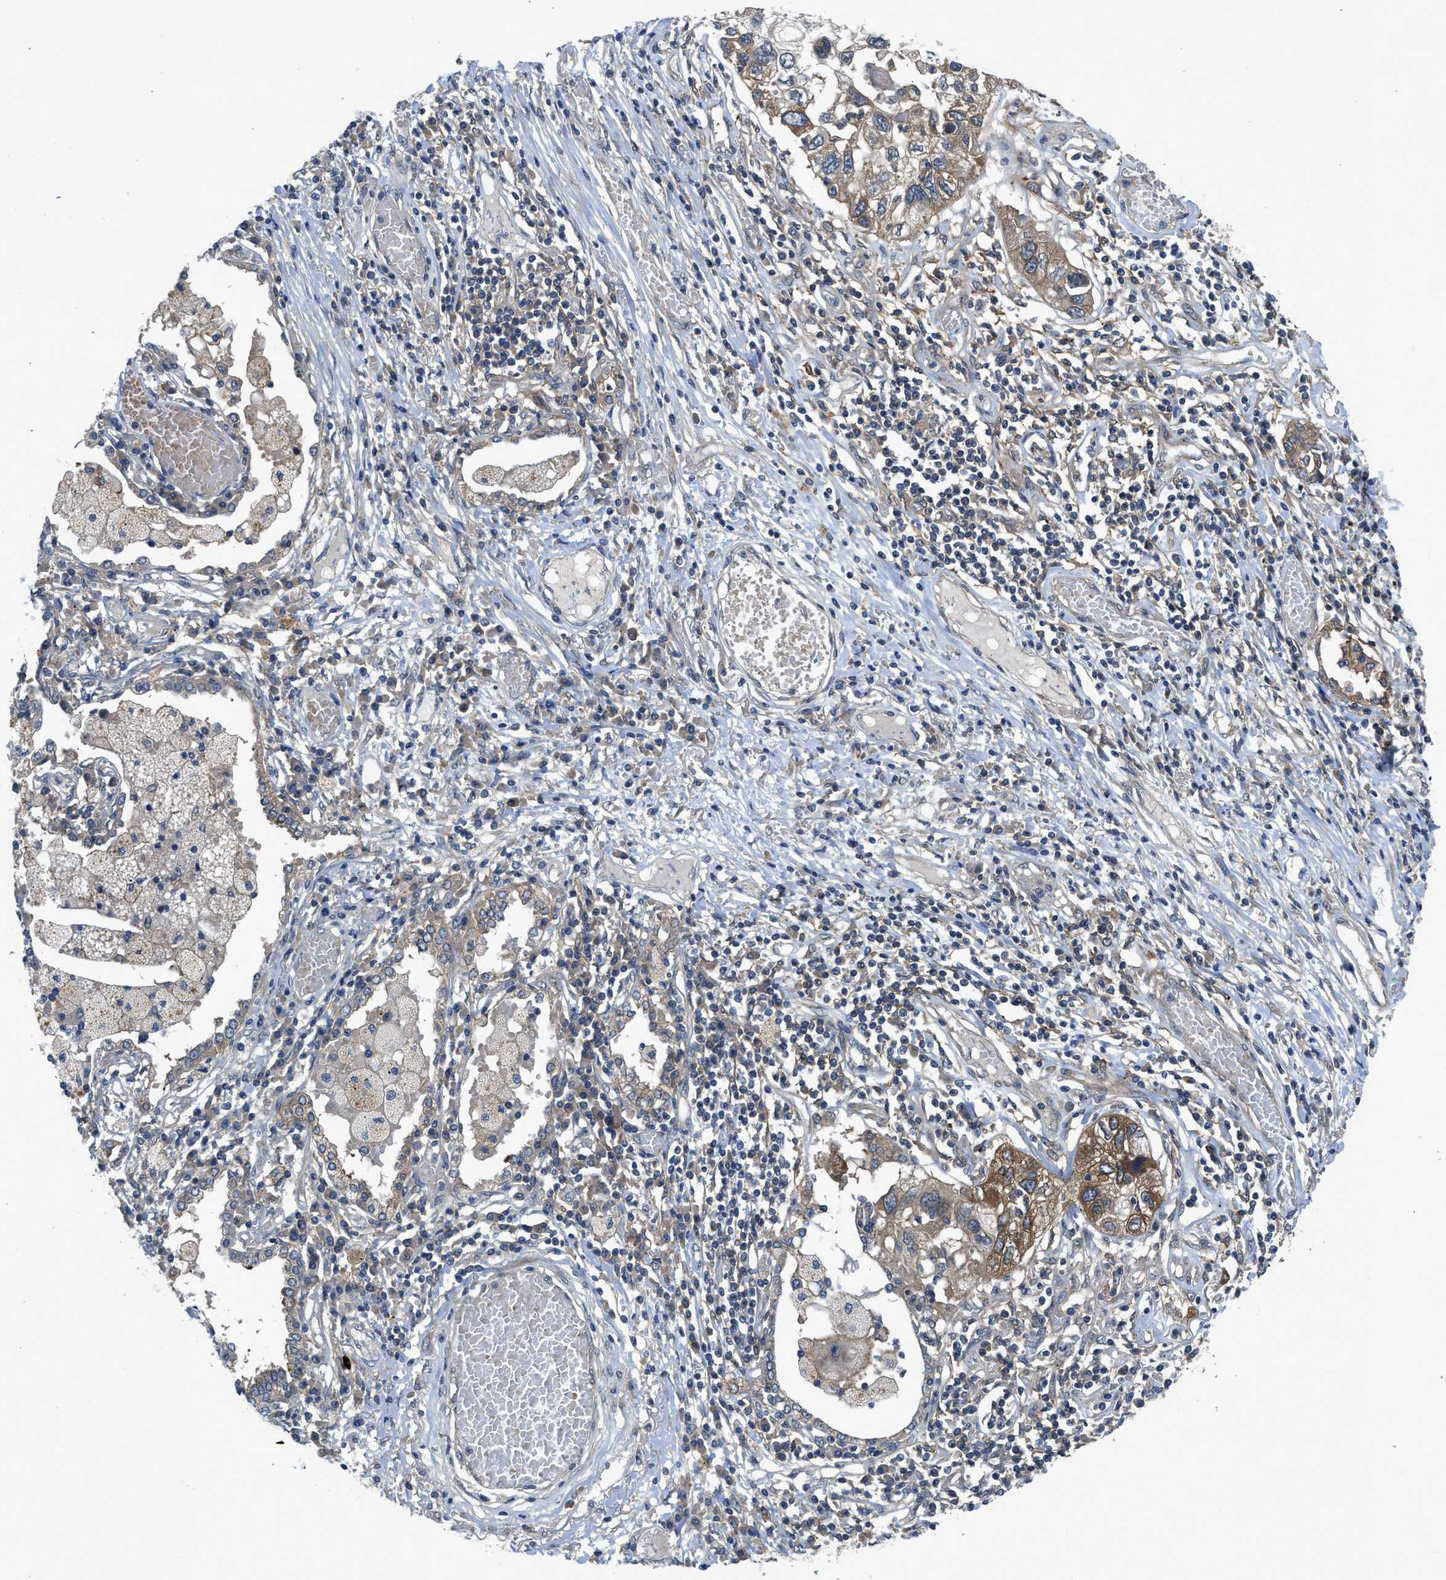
{"staining": {"intensity": "moderate", "quantity": "25%-75%", "location": "cytoplasmic/membranous"}, "tissue": "lung cancer", "cell_type": "Tumor cells", "image_type": "cancer", "snomed": [{"axis": "morphology", "description": "Squamous cell carcinoma, NOS"}, {"axis": "topography", "description": "Lung"}], "caption": "A medium amount of moderate cytoplasmic/membranous staining is present in about 25%-75% of tumor cells in squamous cell carcinoma (lung) tissue.", "gene": "PANX1", "patient": {"sex": "male", "age": 71}}